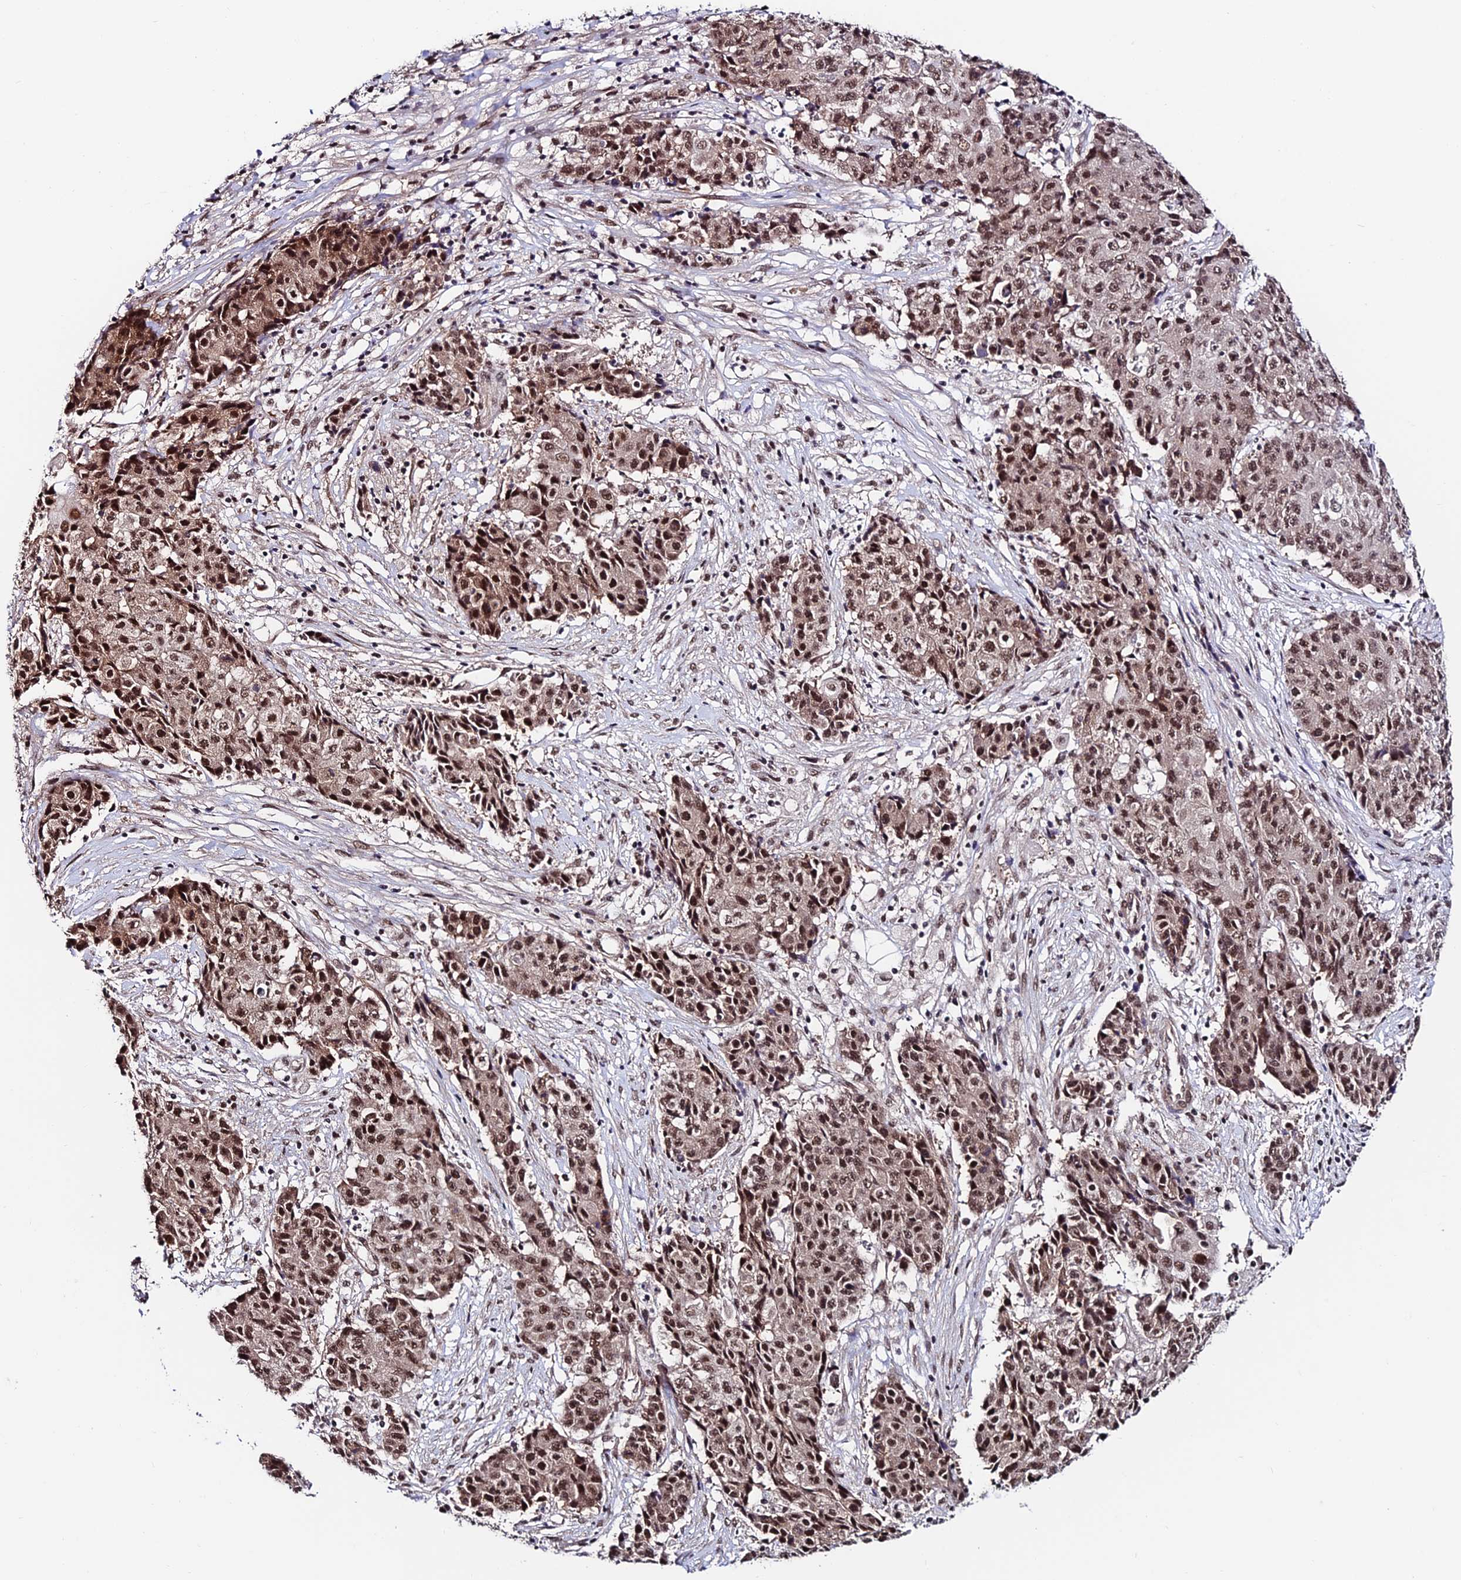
{"staining": {"intensity": "strong", "quantity": ">75%", "location": "nuclear"}, "tissue": "ovarian cancer", "cell_type": "Tumor cells", "image_type": "cancer", "snomed": [{"axis": "morphology", "description": "Carcinoma, endometroid"}, {"axis": "topography", "description": "Ovary"}], "caption": "Tumor cells show high levels of strong nuclear expression in approximately >75% of cells in human ovarian endometroid carcinoma. The staining is performed using DAB brown chromogen to label protein expression. The nuclei are counter-stained blue using hematoxylin.", "gene": "RBM42", "patient": {"sex": "female", "age": 42}}